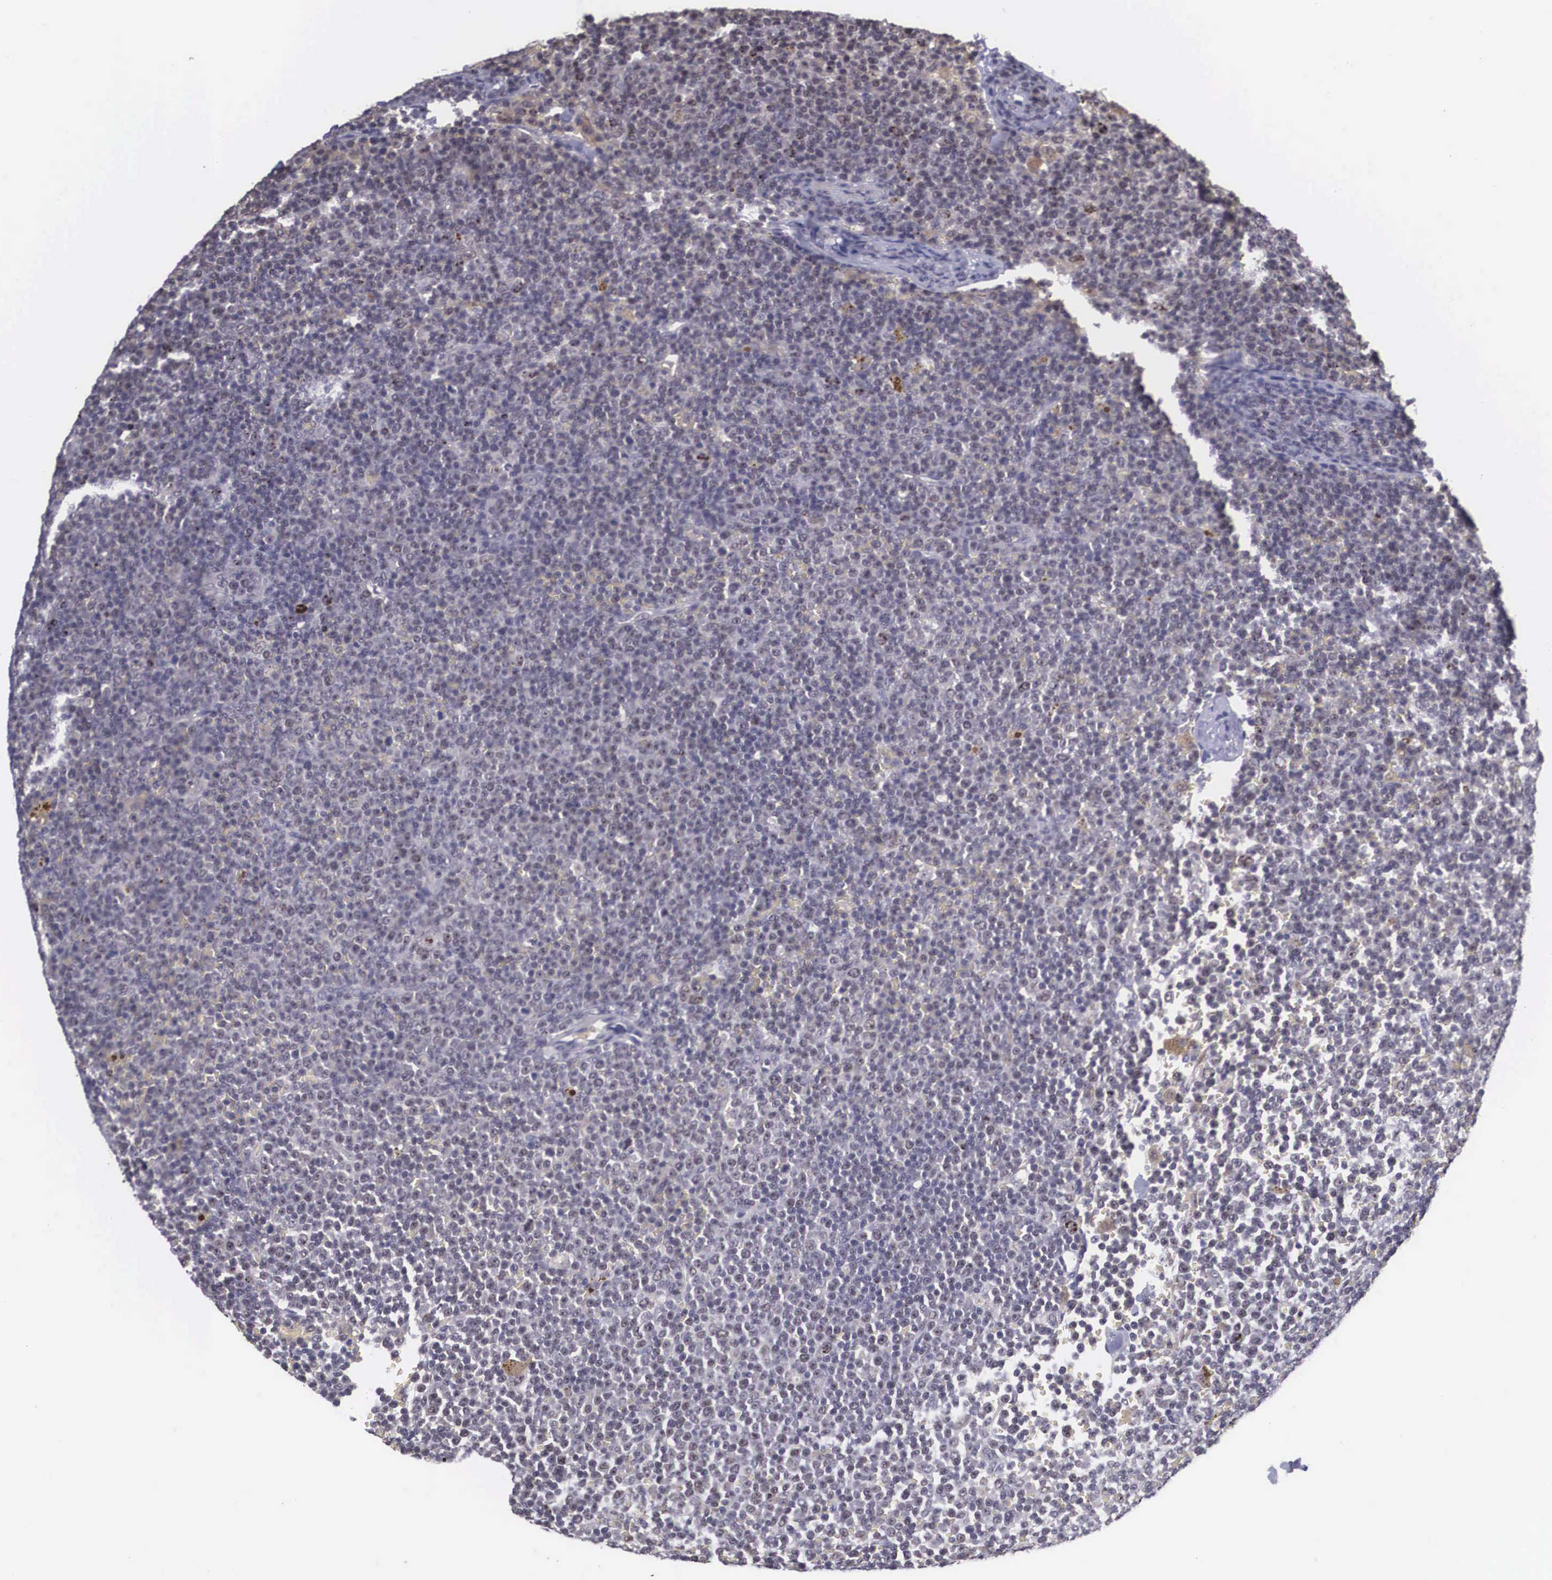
{"staining": {"intensity": "negative", "quantity": "none", "location": "none"}, "tissue": "lymphoma", "cell_type": "Tumor cells", "image_type": "cancer", "snomed": [{"axis": "morphology", "description": "Malignant lymphoma, non-Hodgkin's type, Low grade"}, {"axis": "topography", "description": "Lymph node"}], "caption": "Immunohistochemistry image of human lymphoma stained for a protein (brown), which exhibits no expression in tumor cells.", "gene": "ZNF275", "patient": {"sex": "male", "age": 50}}